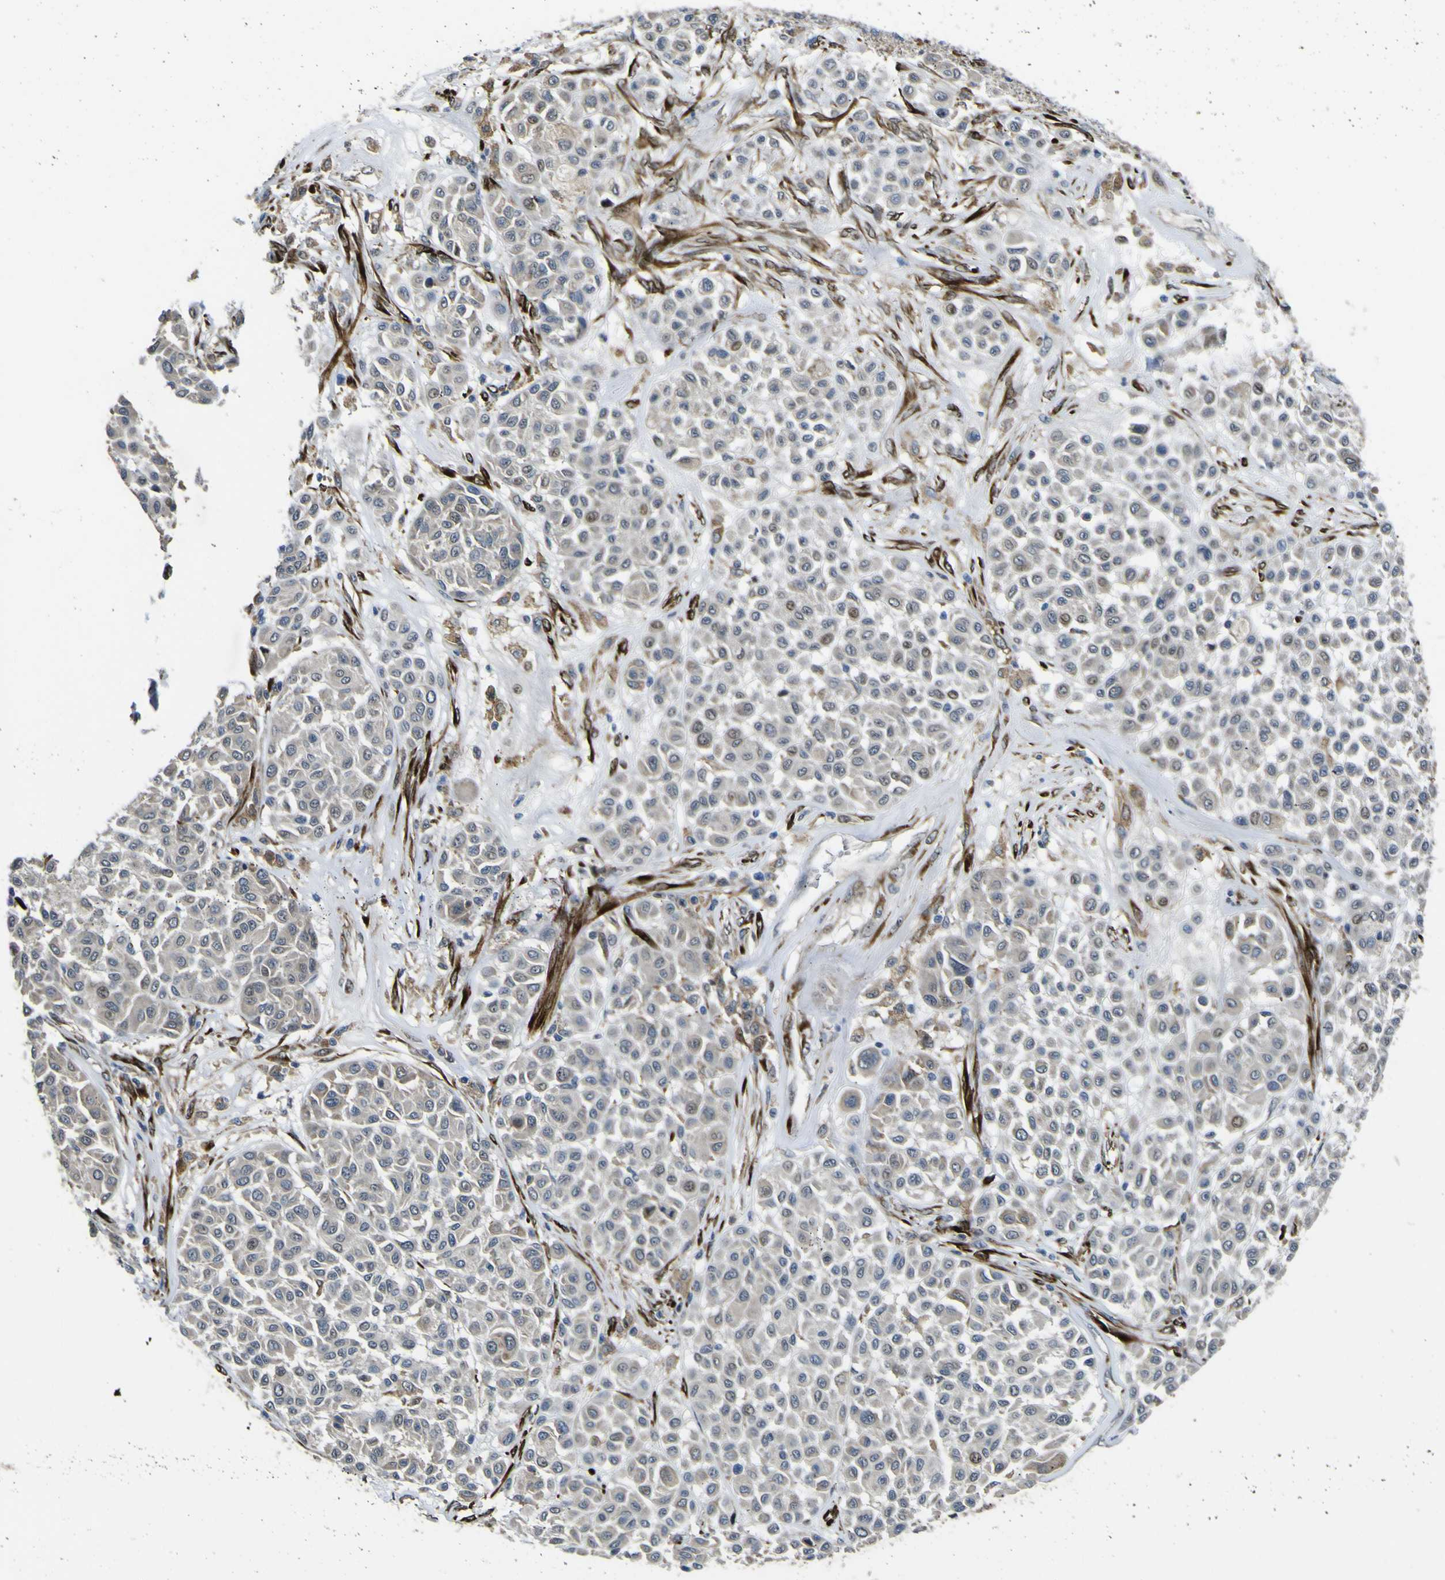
{"staining": {"intensity": "weak", "quantity": "<25%", "location": "nuclear"}, "tissue": "melanoma", "cell_type": "Tumor cells", "image_type": "cancer", "snomed": [{"axis": "morphology", "description": "Malignant melanoma, Metastatic site"}, {"axis": "topography", "description": "Soft tissue"}], "caption": "Tumor cells are negative for brown protein staining in melanoma.", "gene": "LBHD1", "patient": {"sex": "male", "age": 41}}